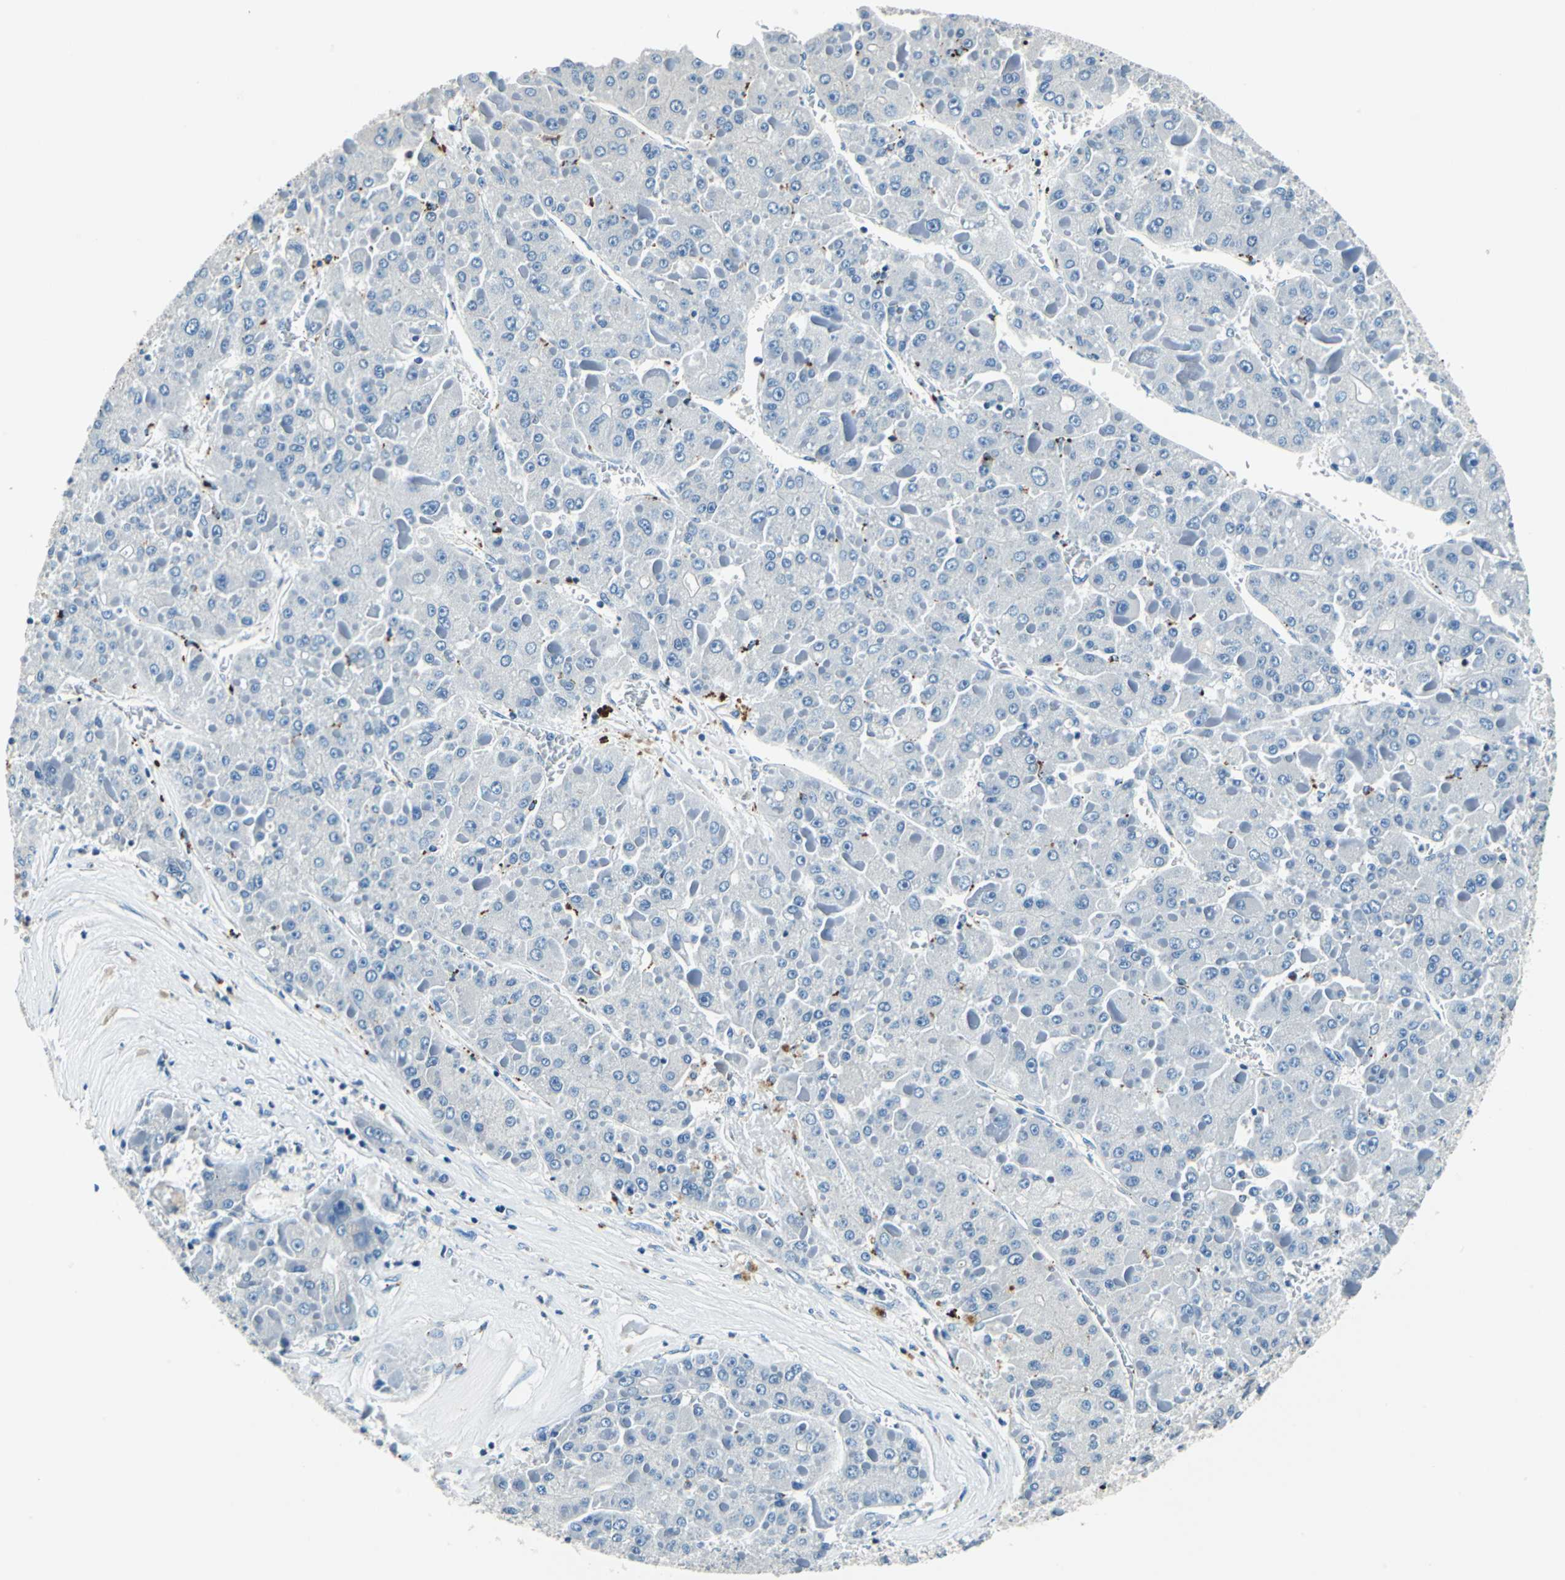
{"staining": {"intensity": "negative", "quantity": "none", "location": "none"}, "tissue": "liver cancer", "cell_type": "Tumor cells", "image_type": "cancer", "snomed": [{"axis": "morphology", "description": "Carcinoma, Hepatocellular, NOS"}, {"axis": "topography", "description": "Liver"}], "caption": "The image shows no staining of tumor cells in liver hepatocellular carcinoma.", "gene": "HCFC2", "patient": {"sex": "female", "age": 73}}